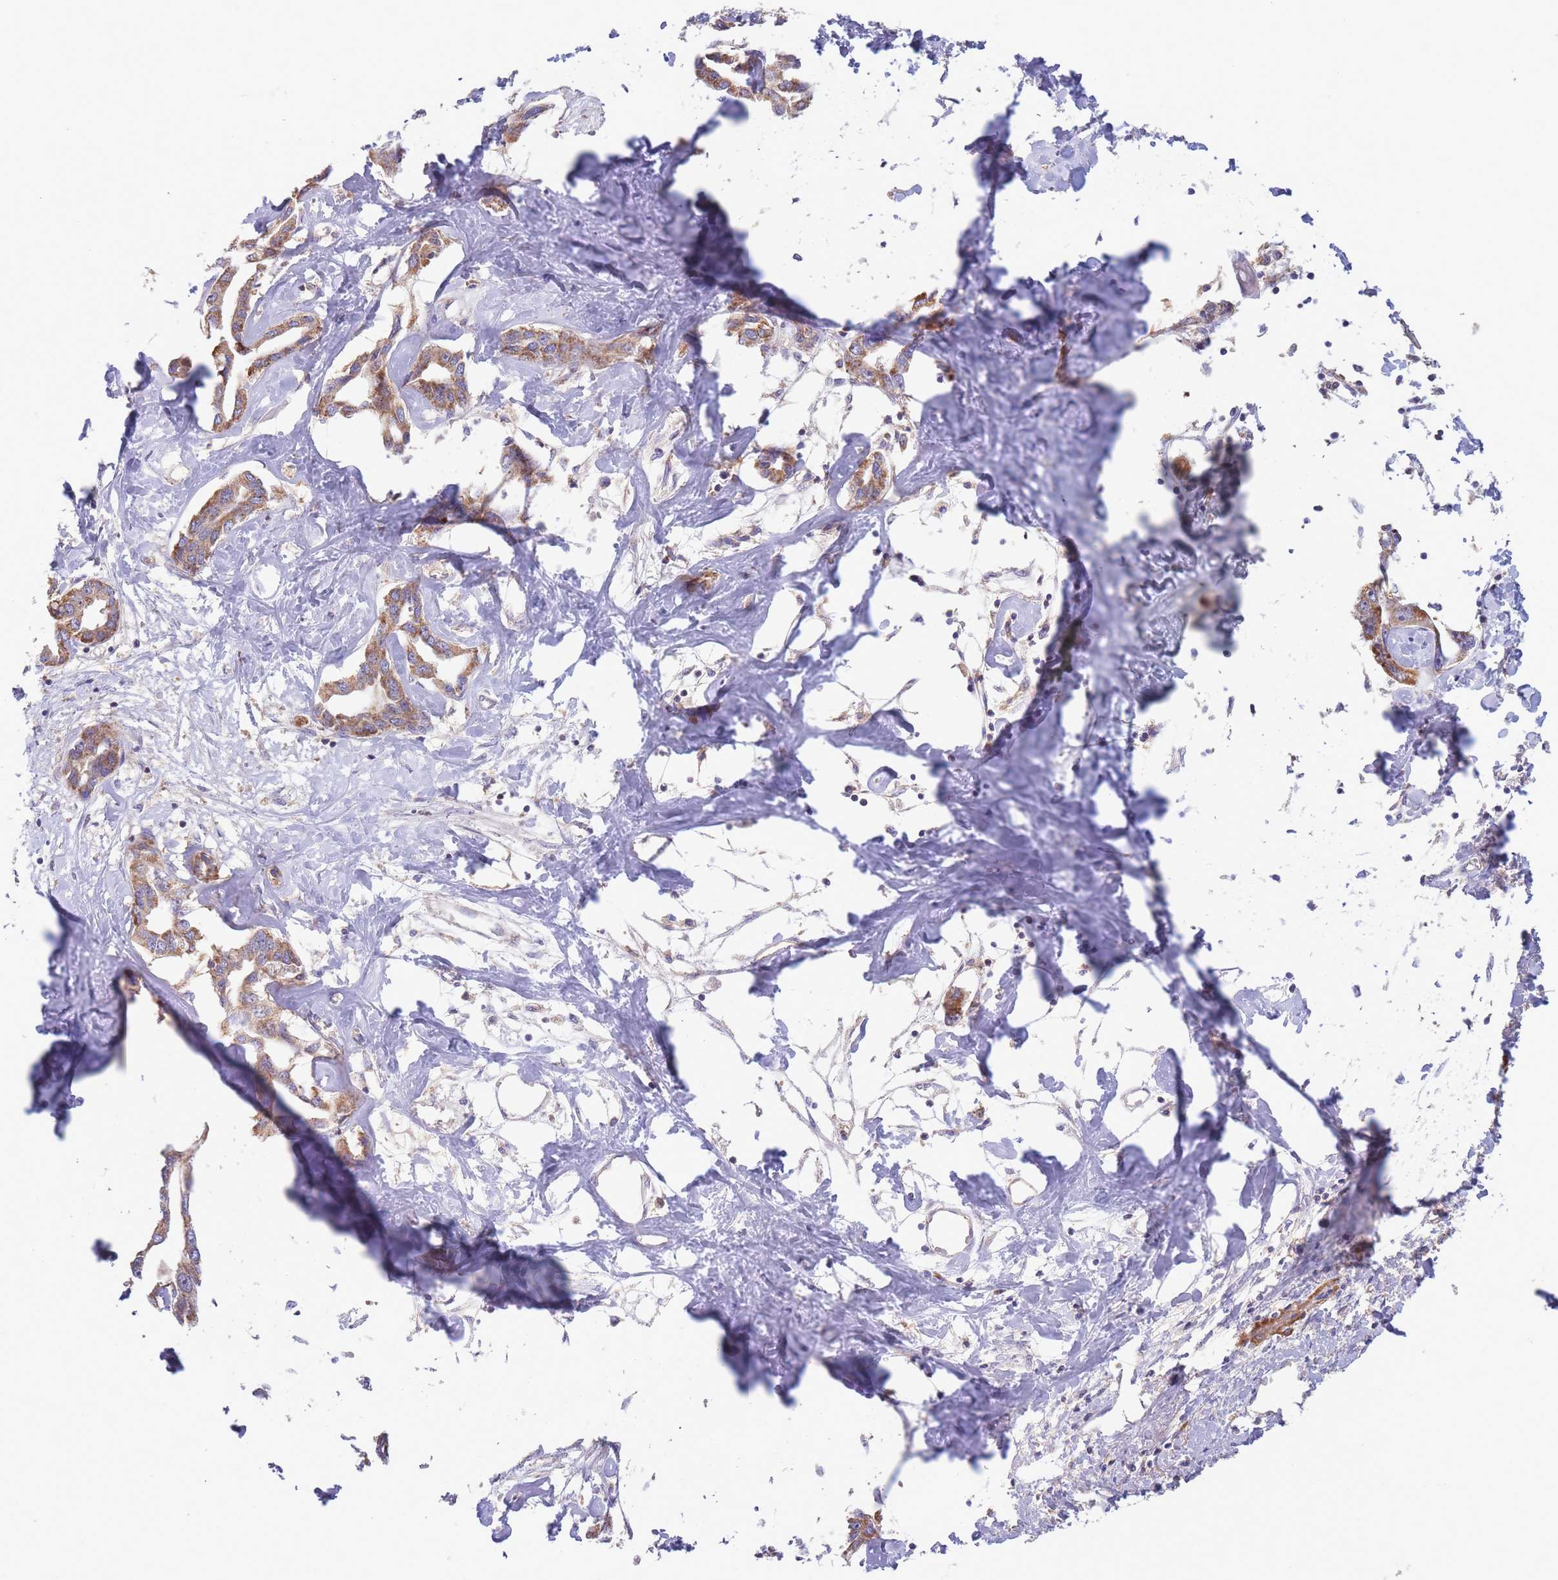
{"staining": {"intensity": "moderate", "quantity": ">75%", "location": "cytoplasmic/membranous"}, "tissue": "liver cancer", "cell_type": "Tumor cells", "image_type": "cancer", "snomed": [{"axis": "morphology", "description": "Cholangiocarcinoma"}, {"axis": "topography", "description": "Liver"}], "caption": "Liver cancer (cholangiocarcinoma) stained for a protein displays moderate cytoplasmic/membranous positivity in tumor cells. The protein of interest is stained brown, and the nuclei are stained in blue (DAB (3,3'-diaminobenzidine) IHC with brightfield microscopy, high magnification).", "gene": "SLC25A42", "patient": {"sex": "male", "age": 59}}